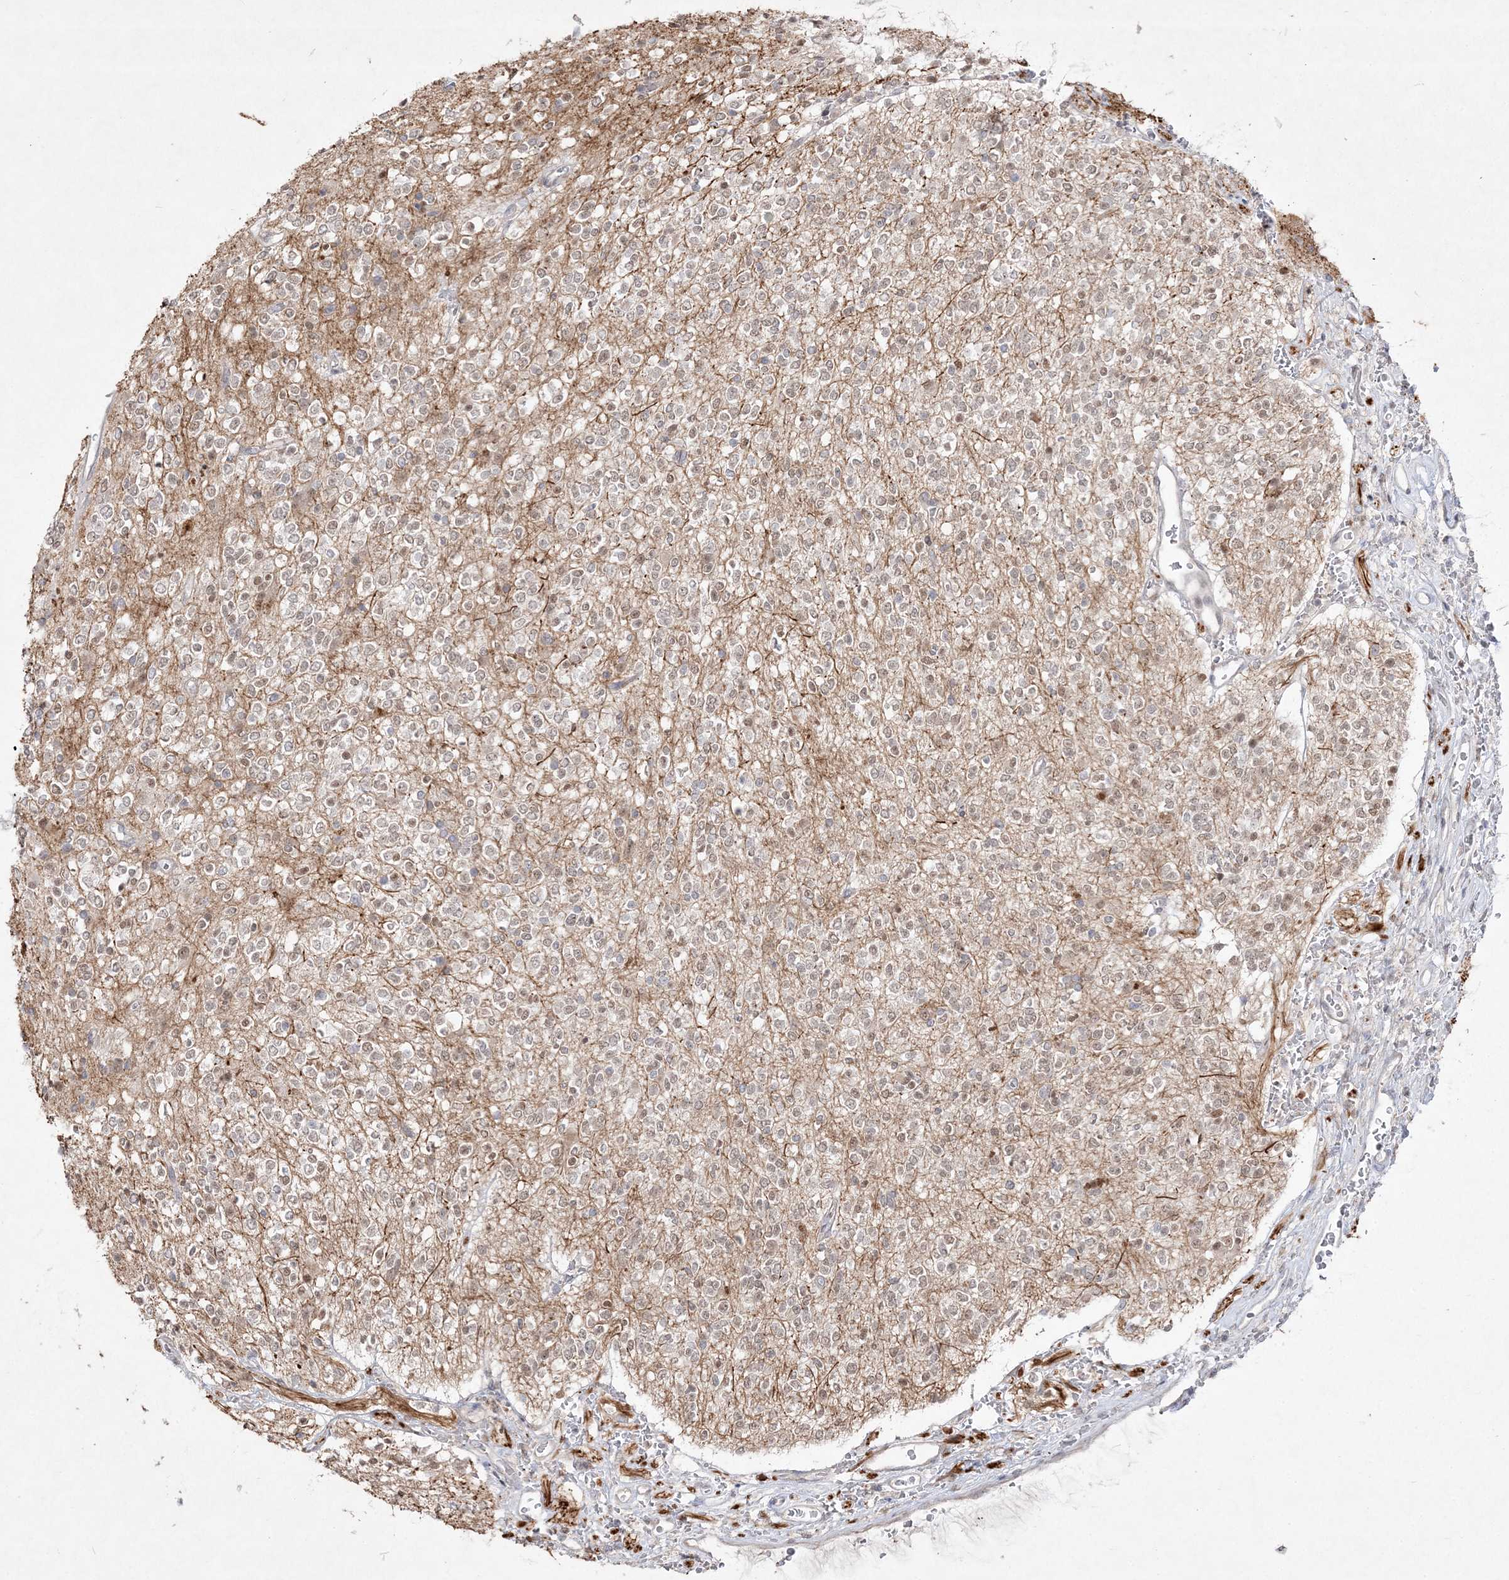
{"staining": {"intensity": "negative", "quantity": "none", "location": "none"}, "tissue": "glioma", "cell_type": "Tumor cells", "image_type": "cancer", "snomed": [{"axis": "morphology", "description": "Glioma, malignant, High grade"}, {"axis": "topography", "description": "Brain"}], "caption": "Tumor cells are negative for protein expression in human high-grade glioma (malignant).", "gene": "CLNK", "patient": {"sex": "male", "age": 34}}